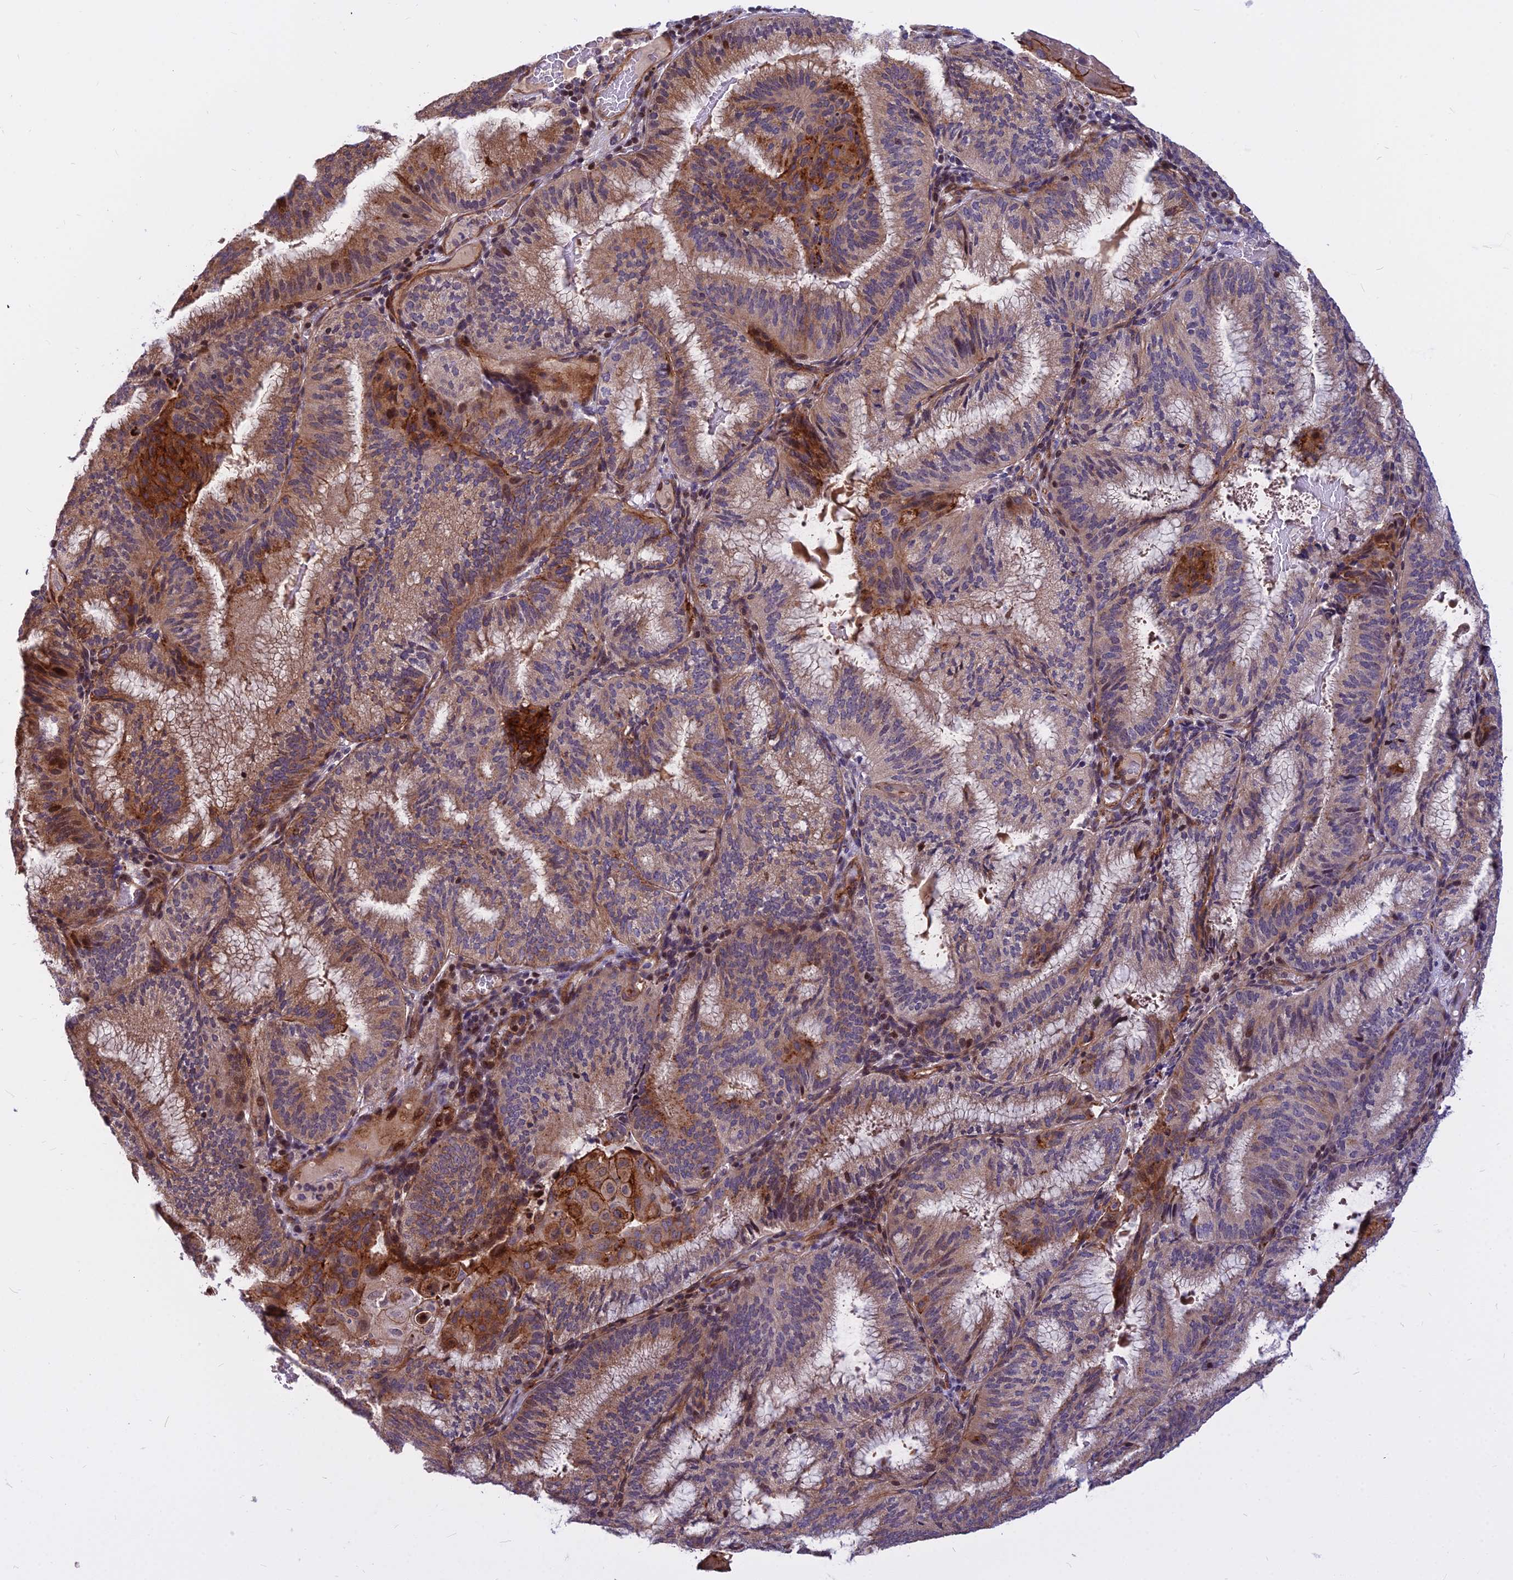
{"staining": {"intensity": "moderate", "quantity": "<25%", "location": "cytoplasmic/membranous,nuclear"}, "tissue": "endometrial cancer", "cell_type": "Tumor cells", "image_type": "cancer", "snomed": [{"axis": "morphology", "description": "Adenocarcinoma, NOS"}, {"axis": "topography", "description": "Endometrium"}], "caption": "Immunohistochemical staining of human endometrial cancer demonstrates moderate cytoplasmic/membranous and nuclear protein staining in approximately <25% of tumor cells.", "gene": "GLYATL3", "patient": {"sex": "female", "age": 49}}